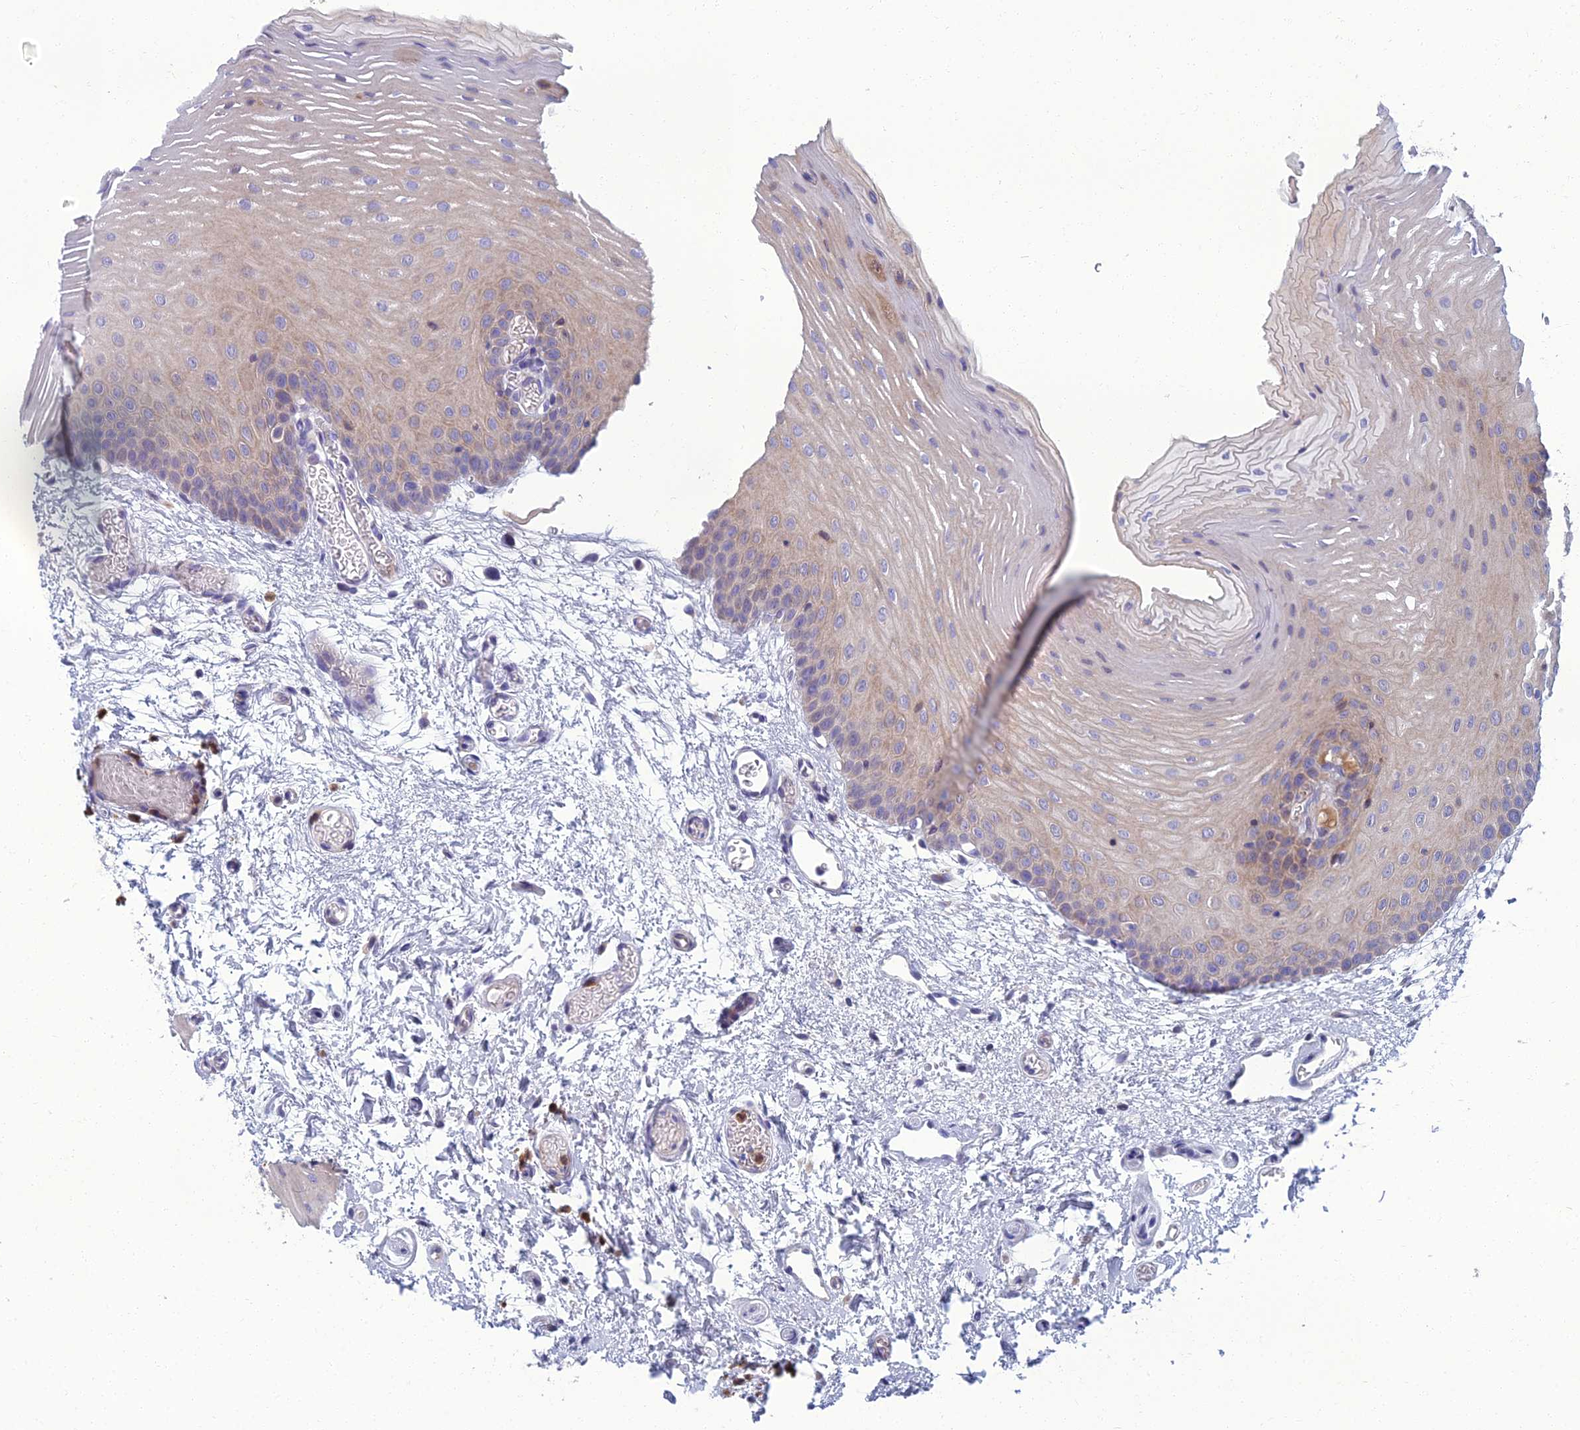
{"staining": {"intensity": "weak", "quantity": "<25%", "location": "cytoplasmic/membranous"}, "tissue": "oral mucosa", "cell_type": "Squamous epithelial cells", "image_type": "normal", "snomed": [{"axis": "morphology", "description": "Normal tissue, NOS"}, {"axis": "topography", "description": "Oral tissue"}], "caption": "Immunohistochemistry (IHC) histopathology image of normal oral mucosa: oral mucosa stained with DAB exhibits no significant protein expression in squamous epithelial cells.", "gene": "SPTLC3", "patient": {"sex": "female", "age": 70}}